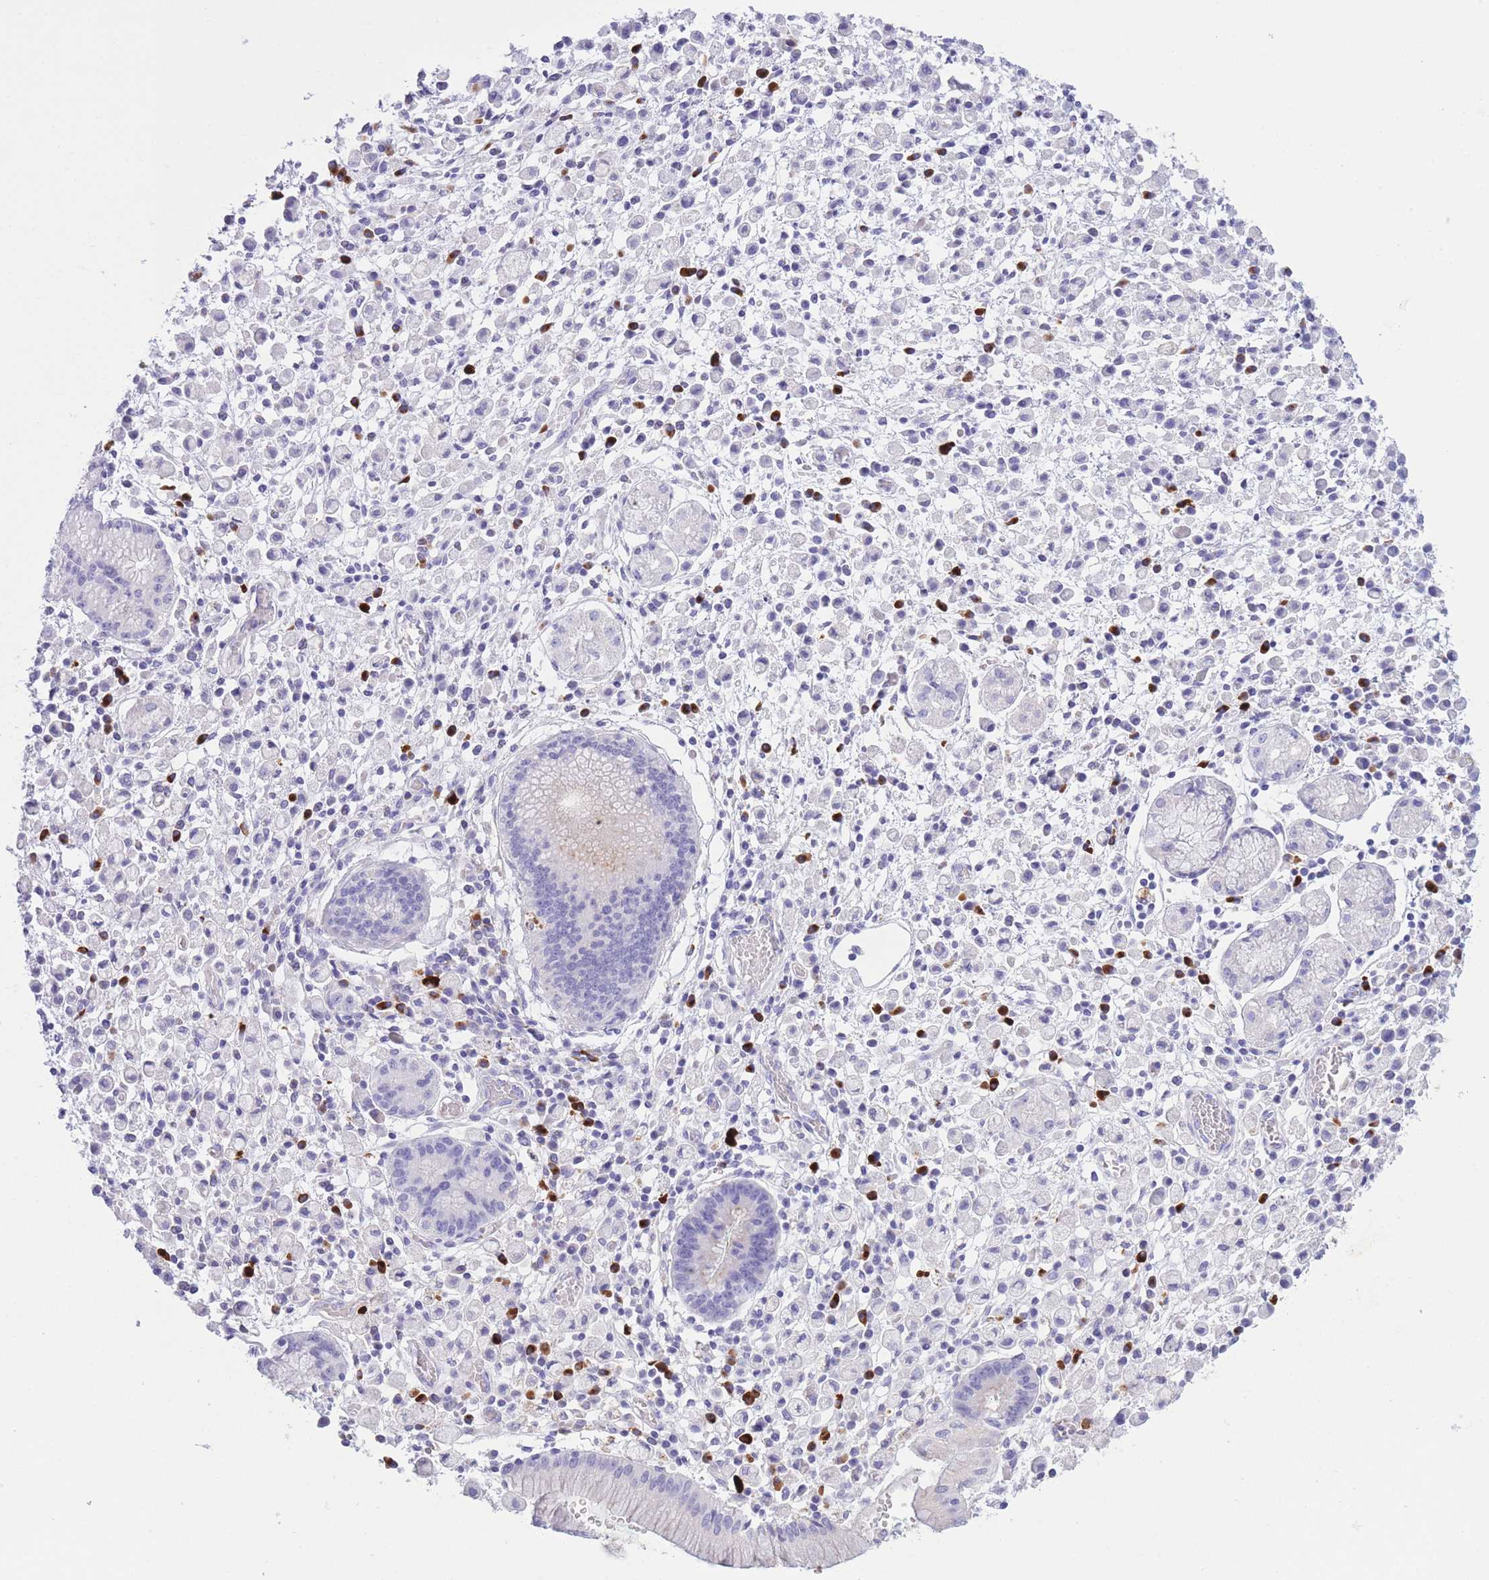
{"staining": {"intensity": "negative", "quantity": "none", "location": "none"}, "tissue": "stomach cancer", "cell_type": "Tumor cells", "image_type": "cancer", "snomed": [{"axis": "morphology", "description": "Adenocarcinoma, NOS"}, {"axis": "topography", "description": "Stomach"}], "caption": "This is an immunohistochemistry image of stomach adenocarcinoma. There is no staining in tumor cells.", "gene": "PLBD1", "patient": {"sex": "male", "age": 77}}